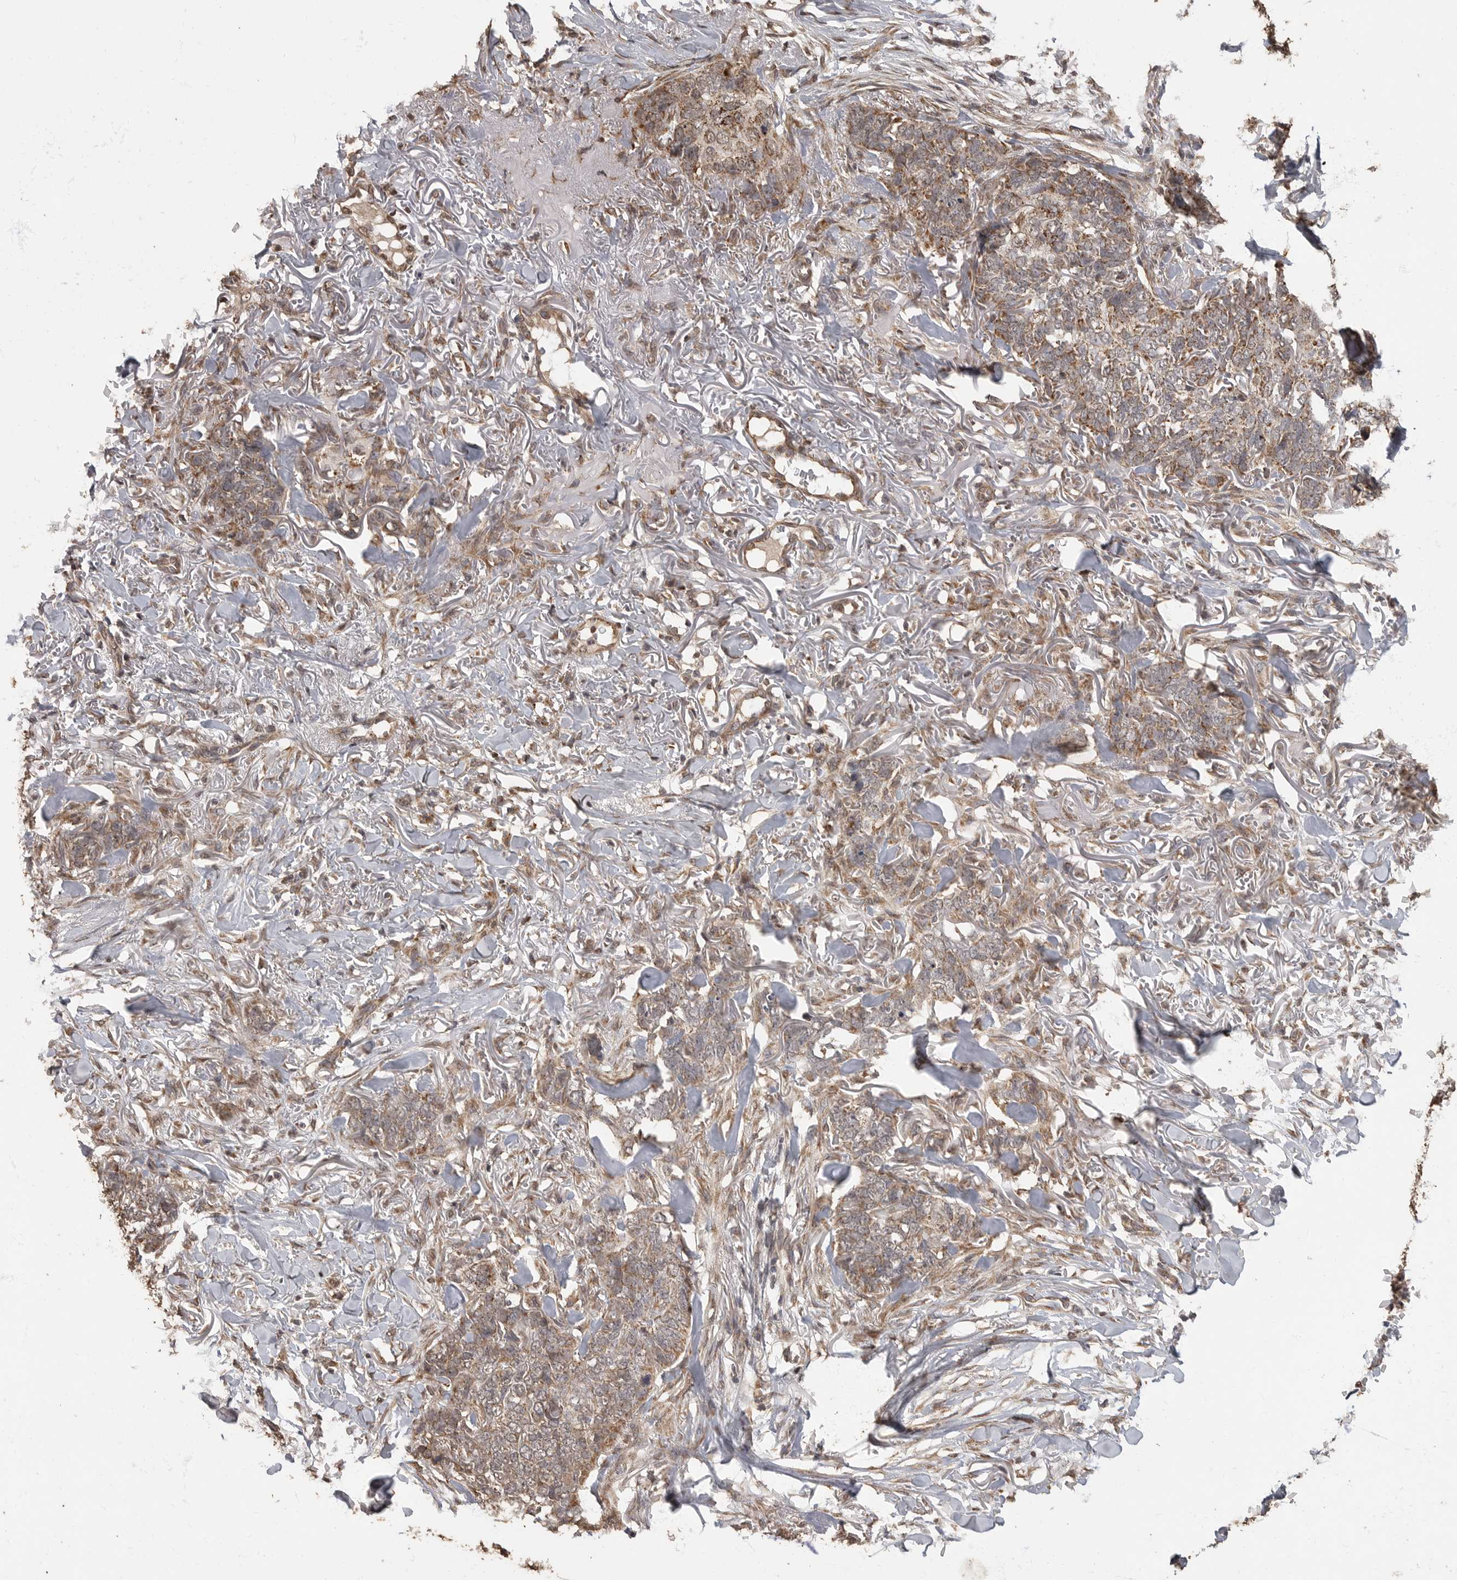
{"staining": {"intensity": "moderate", "quantity": ">75%", "location": "cytoplasmic/membranous"}, "tissue": "skin cancer", "cell_type": "Tumor cells", "image_type": "cancer", "snomed": [{"axis": "morphology", "description": "Normal tissue, NOS"}, {"axis": "morphology", "description": "Basal cell carcinoma"}, {"axis": "topography", "description": "Skin"}], "caption": "Immunohistochemical staining of skin cancer (basal cell carcinoma) shows medium levels of moderate cytoplasmic/membranous protein staining in about >75% of tumor cells. (DAB (3,3'-diaminobenzidine) IHC with brightfield microscopy, high magnification).", "gene": "MAFG", "patient": {"sex": "male", "age": 77}}